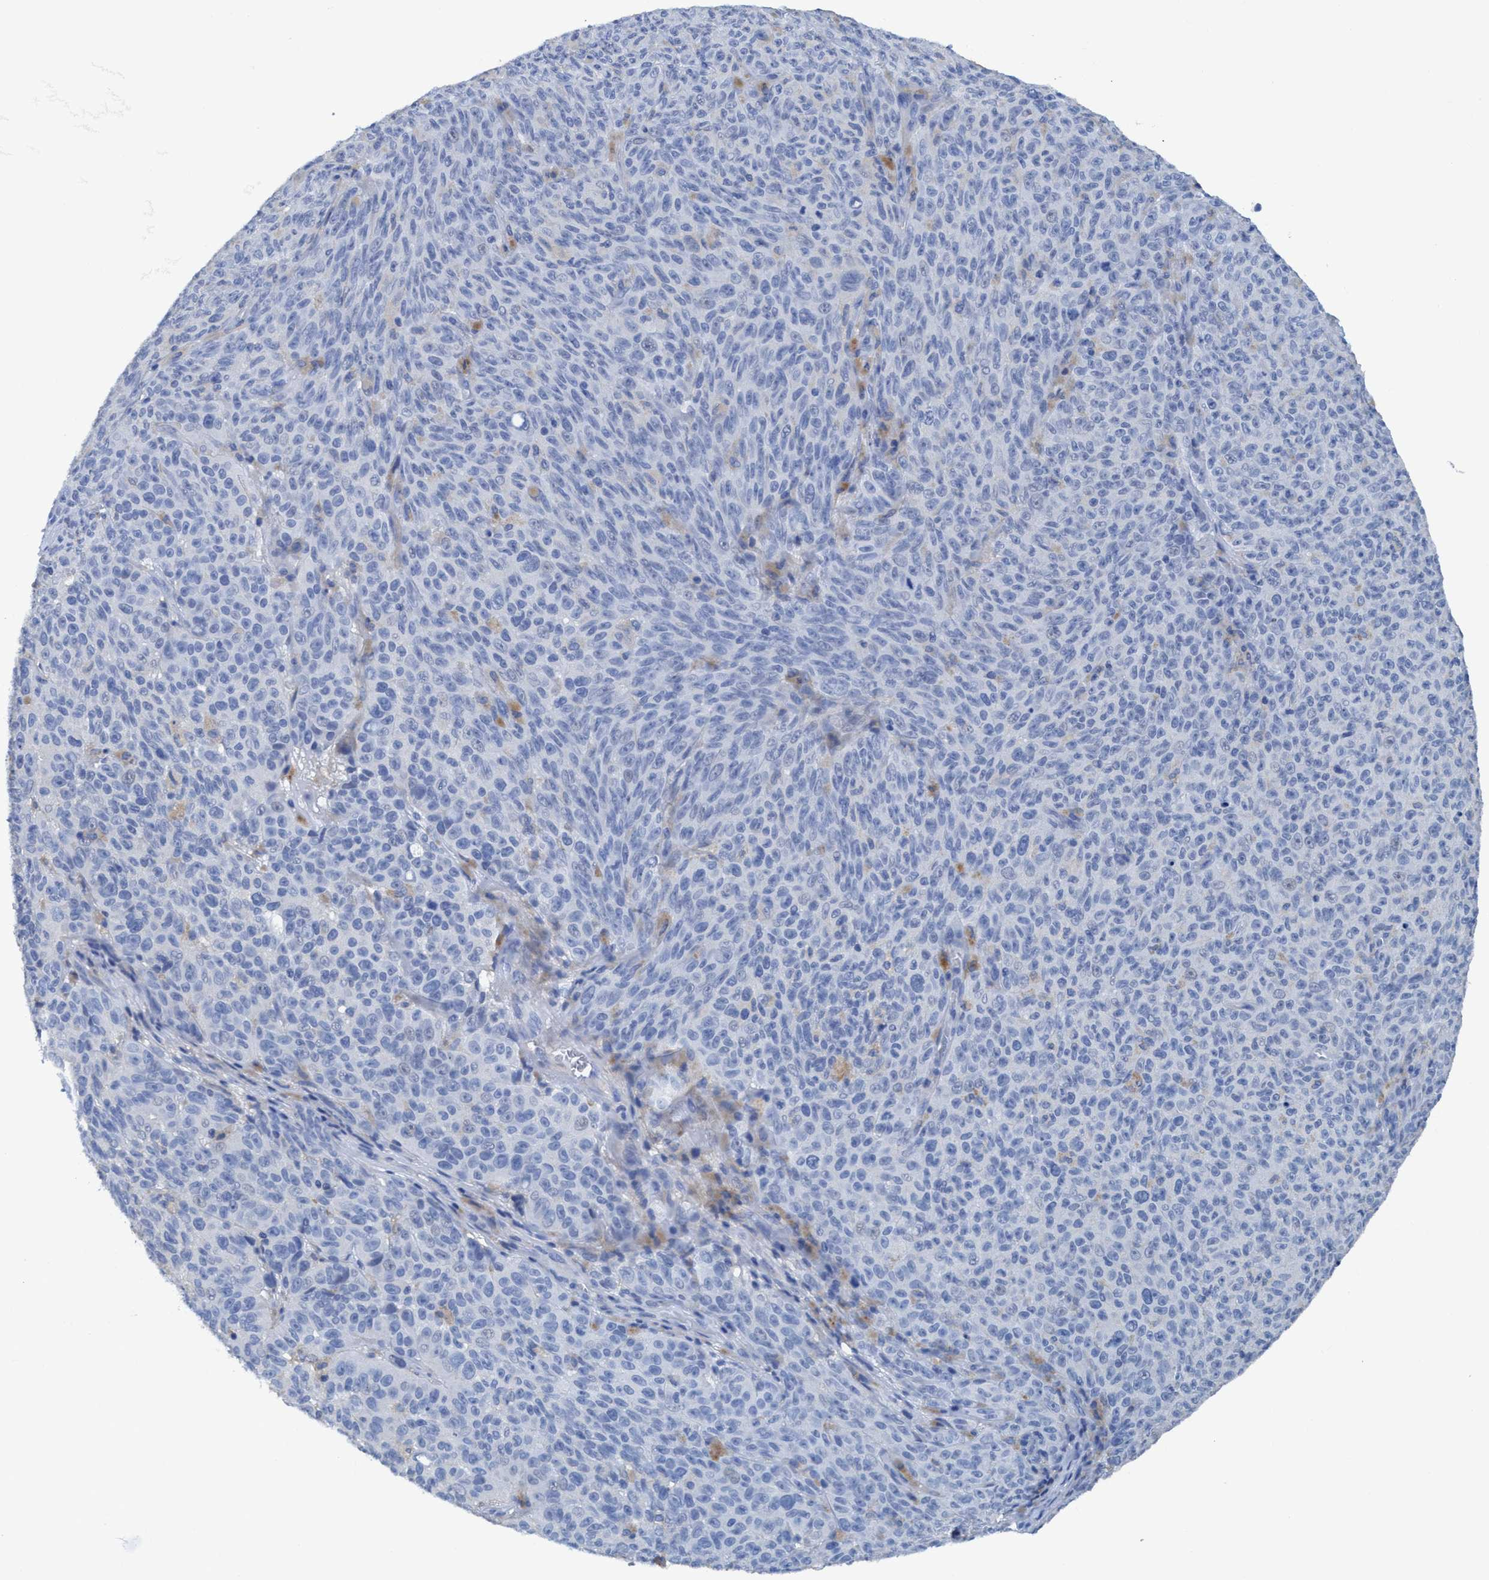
{"staining": {"intensity": "negative", "quantity": "none", "location": "none"}, "tissue": "melanoma", "cell_type": "Tumor cells", "image_type": "cancer", "snomed": [{"axis": "morphology", "description": "Malignant melanoma, NOS"}, {"axis": "topography", "description": "Skin"}], "caption": "Human malignant melanoma stained for a protein using IHC demonstrates no staining in tumor cells.", "gene": "DNAI1", "patient": {"sex": "female", "age": 82}}